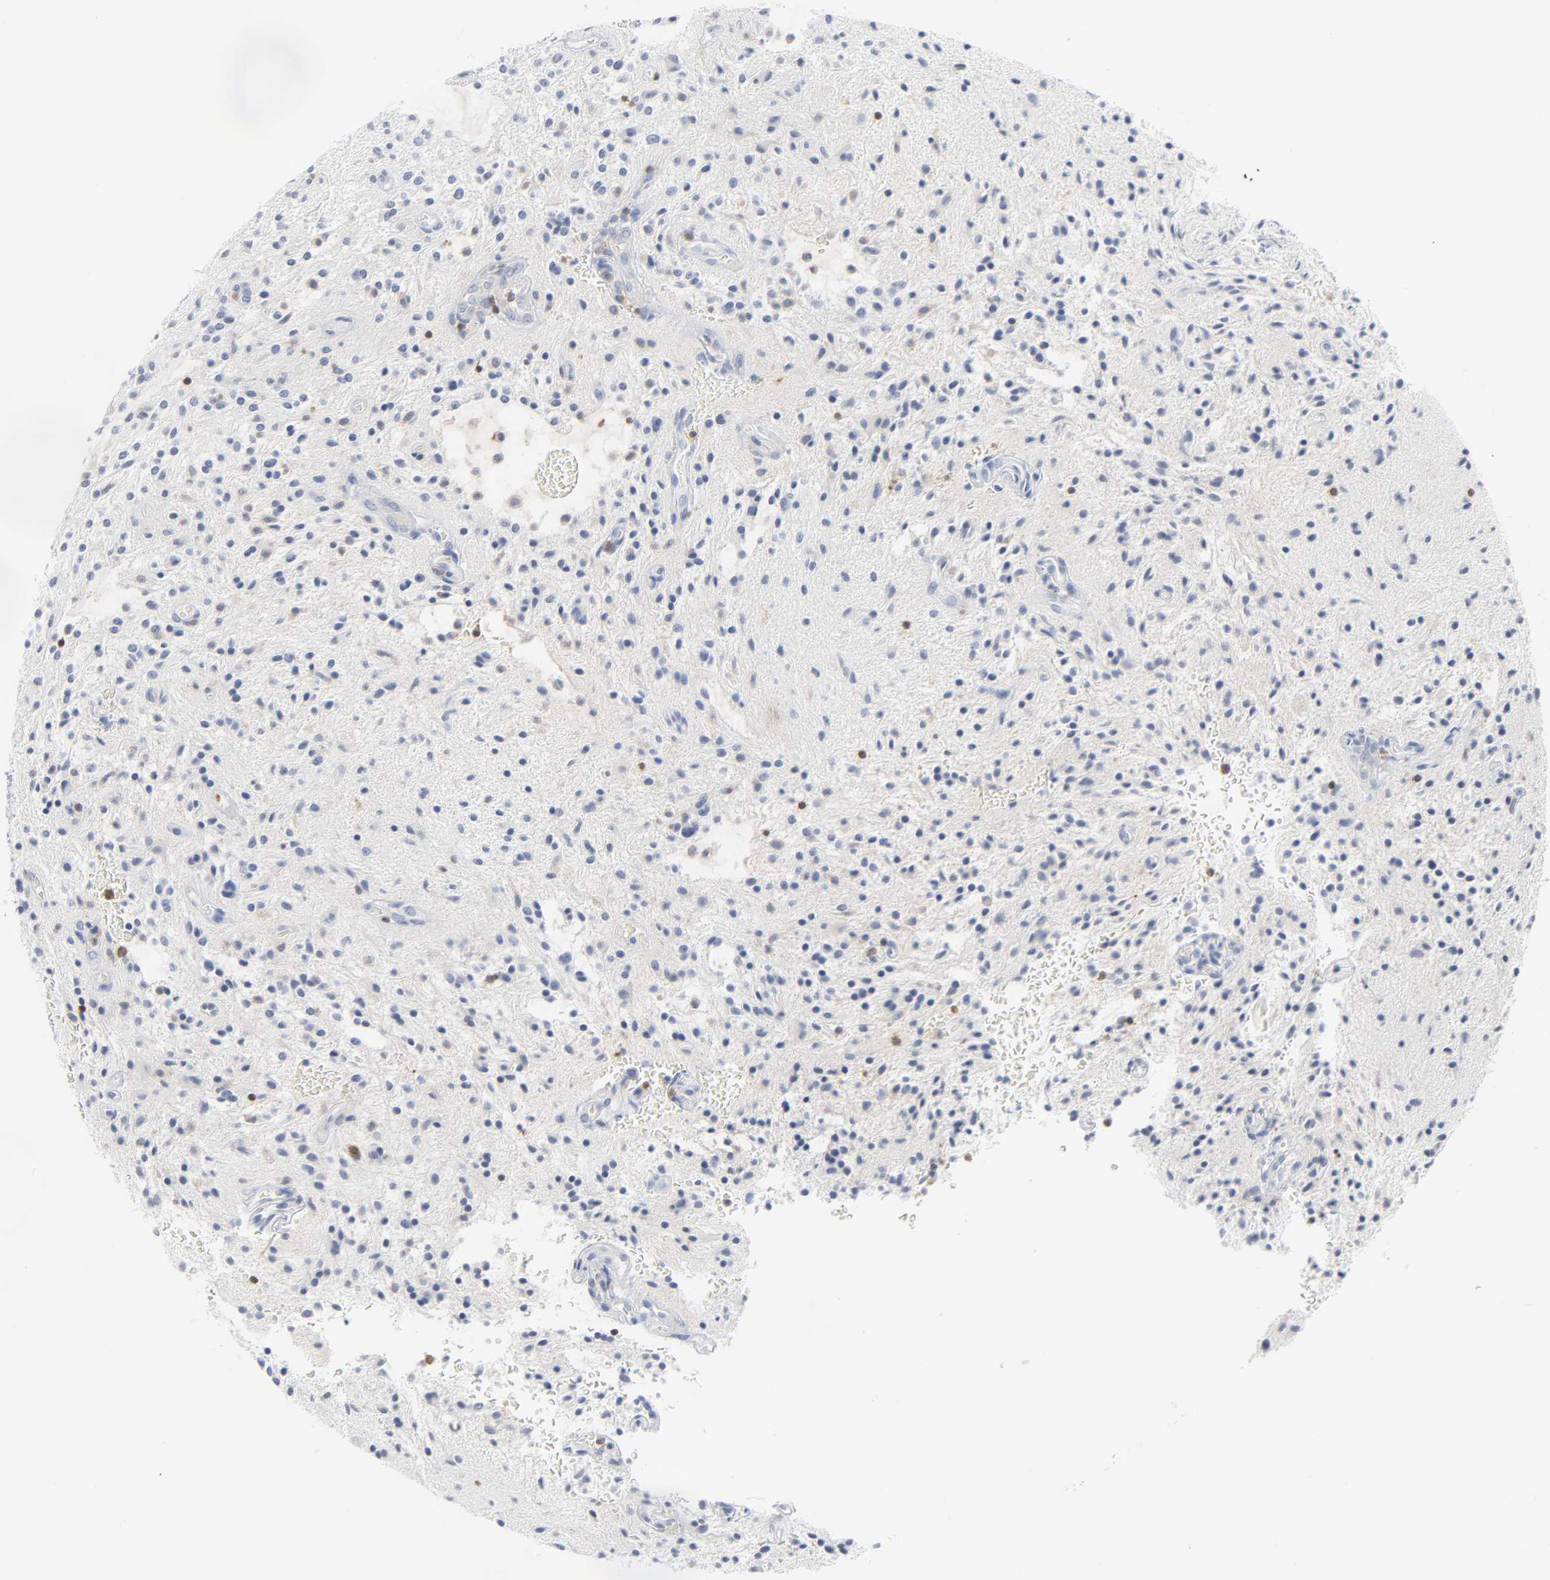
{"staining": {"intensity": "negative", "quantity": "none", "location": "none"}, "tissue": "glioma", "cell_type": "Tumor cells", "image_type": "cancer", "snomed": [{"axis": "morphology", "description": "Glioma, malignant, NOS"}, {"axis": "topography", "description": "Cerebellum"}], "caption": "Immunohistochemistry of glioma displays no staining in tumor cells.", "gene": "PTK2B", "patient": {"sex": "female", "age": 10}}